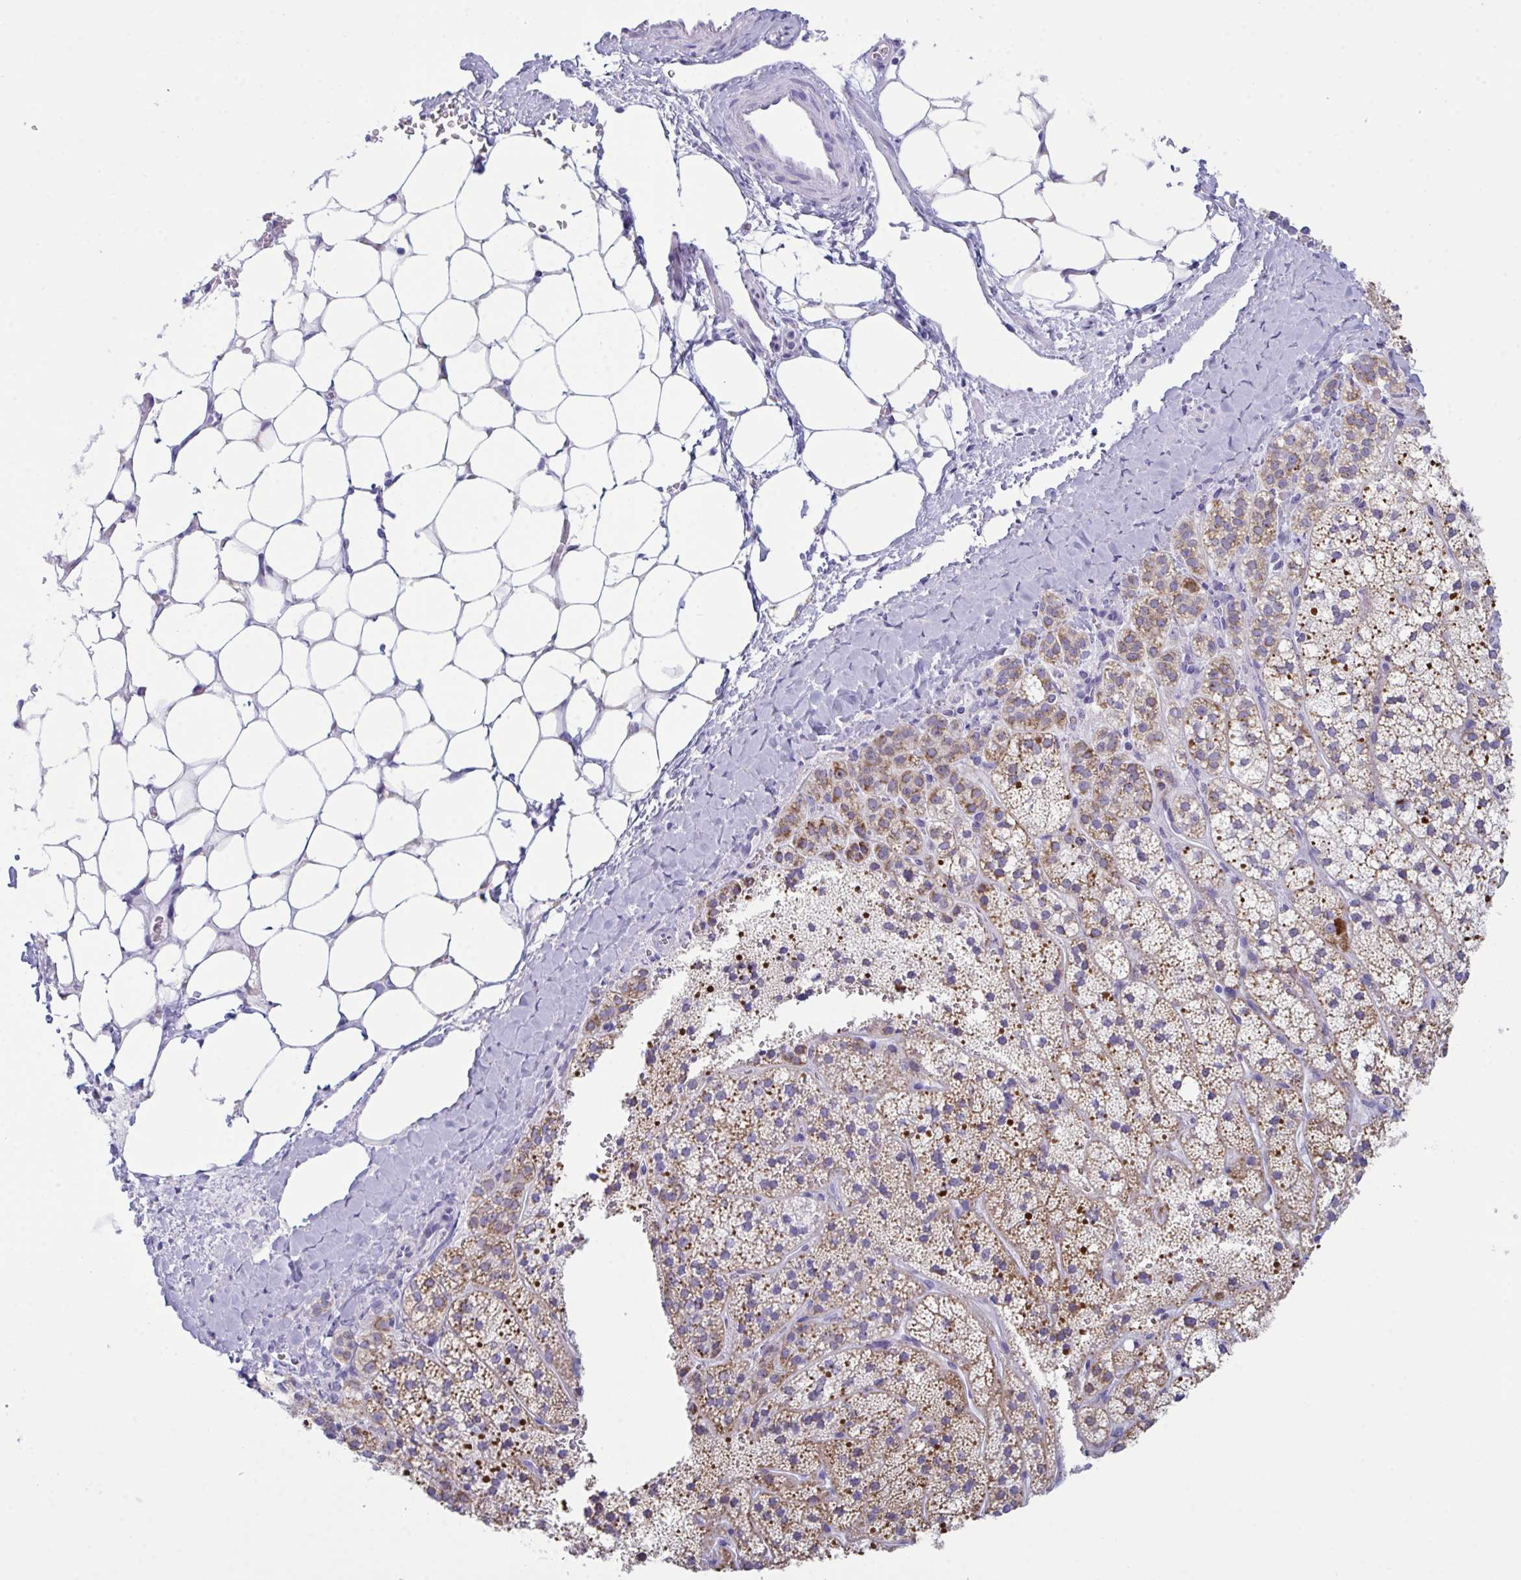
{"staining": {"intensity": "moderate", "quantity": ">75%", "location": "cytoplasmic/membranous"}, "tissue": "adrenal gland", "cell_type": "Glandular cells", "image_type": "normal", "snomed": [{"axis": "morphology", "description": "Normal tissue, NOS"}, {"axis": "topography", "description": "Adrenal gland"}], "caption": "An immunohistochemistry (IHC) histopathology image of unremarkable tissue is shown. Protein staining in brown shows moderate cytoplasmic/membranous positivity in adrenal gland within glandular cells.", "gene": "BBS1", "patient": {"sex": "male", "age": 53}}